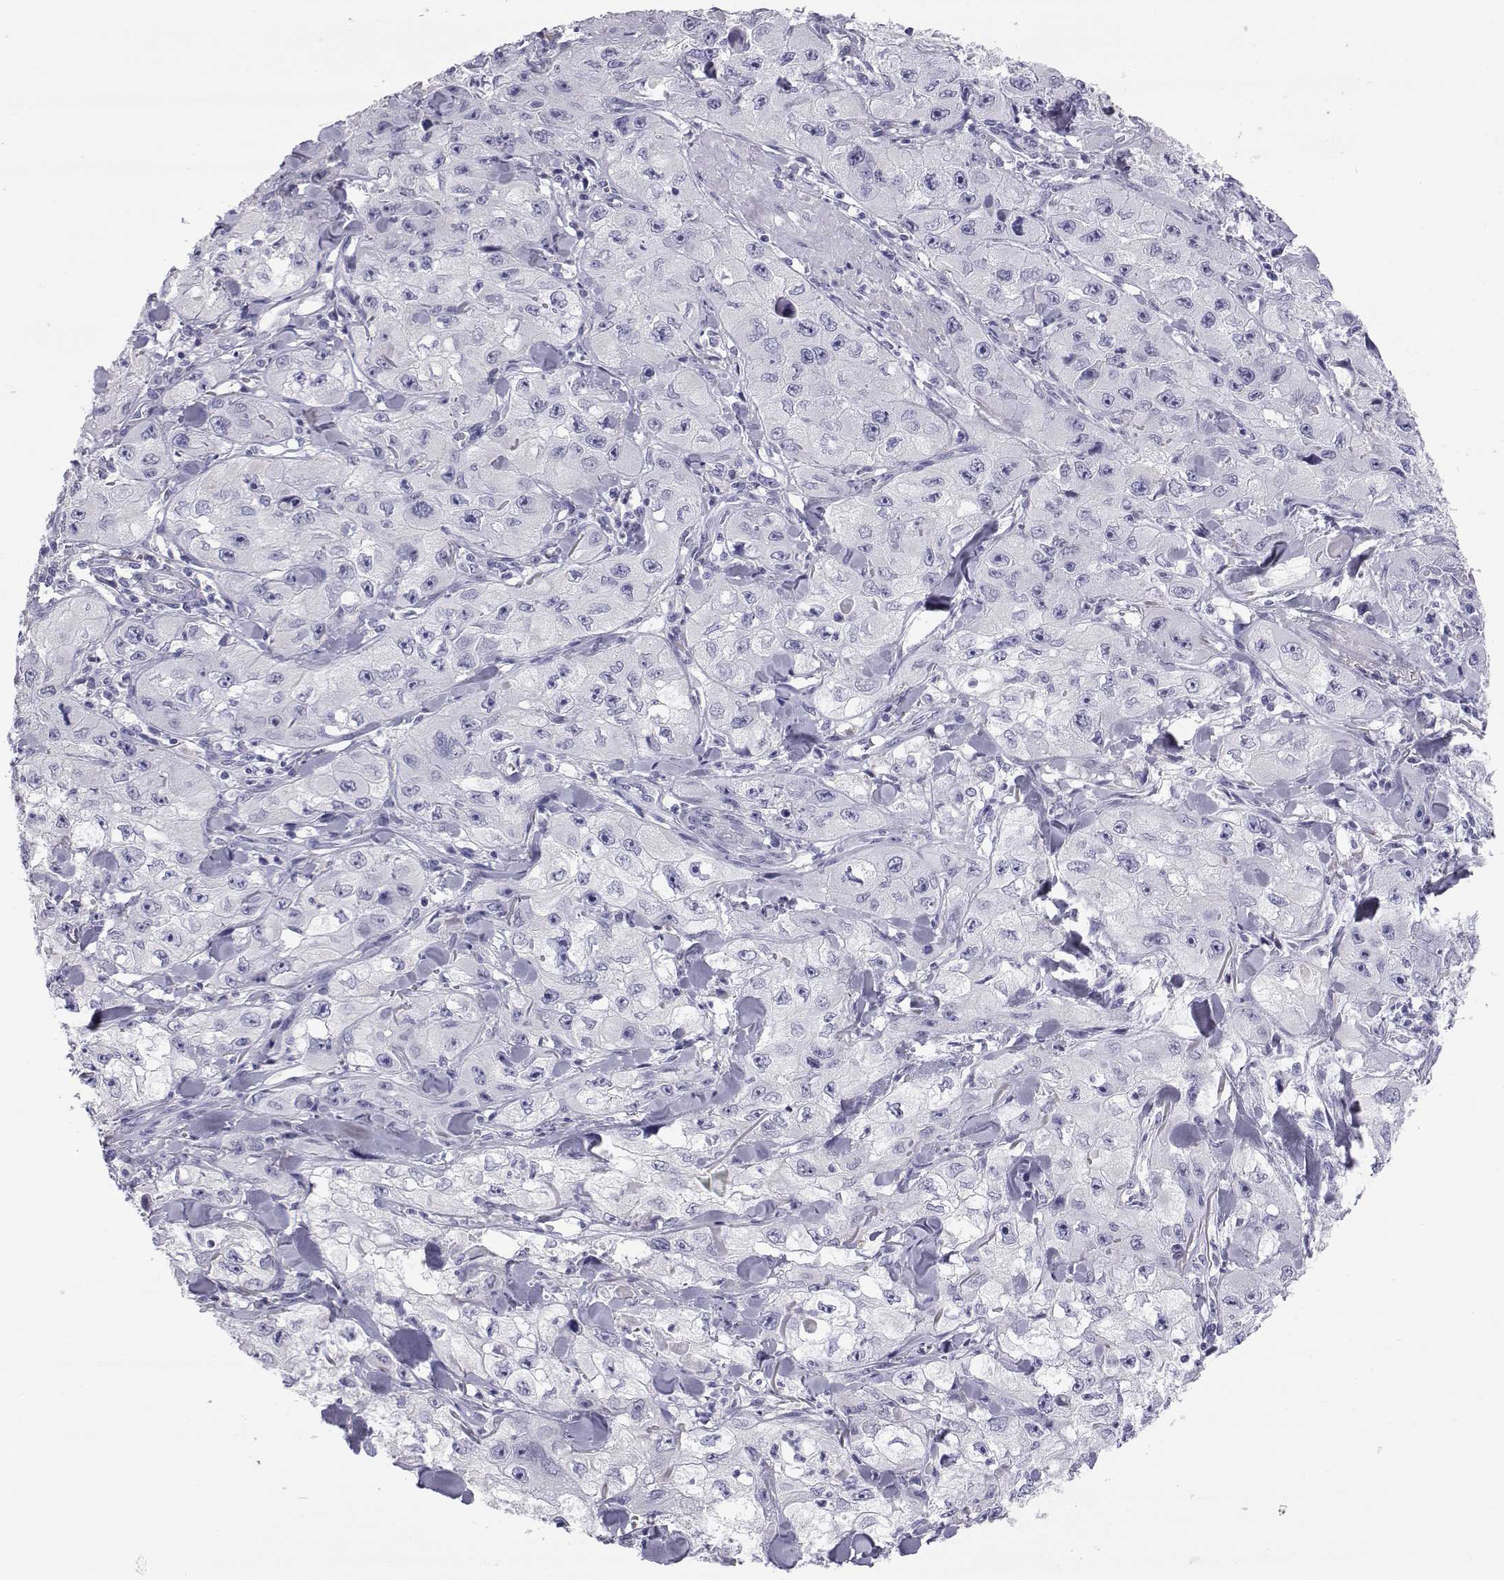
{"staining": {"intensity": "negative", "quantity": "none", "location": "none"}, "tissue": "skin cancer", "cell_type": "Tumor cells", "image_type": "cancer", "snomed": [{"axis": "morphology", "description": "Squamous cell carcinoma, NOS"}, {"axis": "topography", "description": "Skin"}, {"axis": "topography", "description": "Subcutis"}], "caption": "Skin cancer was stained to show a protein in brown. There is no significant expression in tumor cells.", "gene": "RNASE12", "patient": {"sex": "male", "age": 73}}